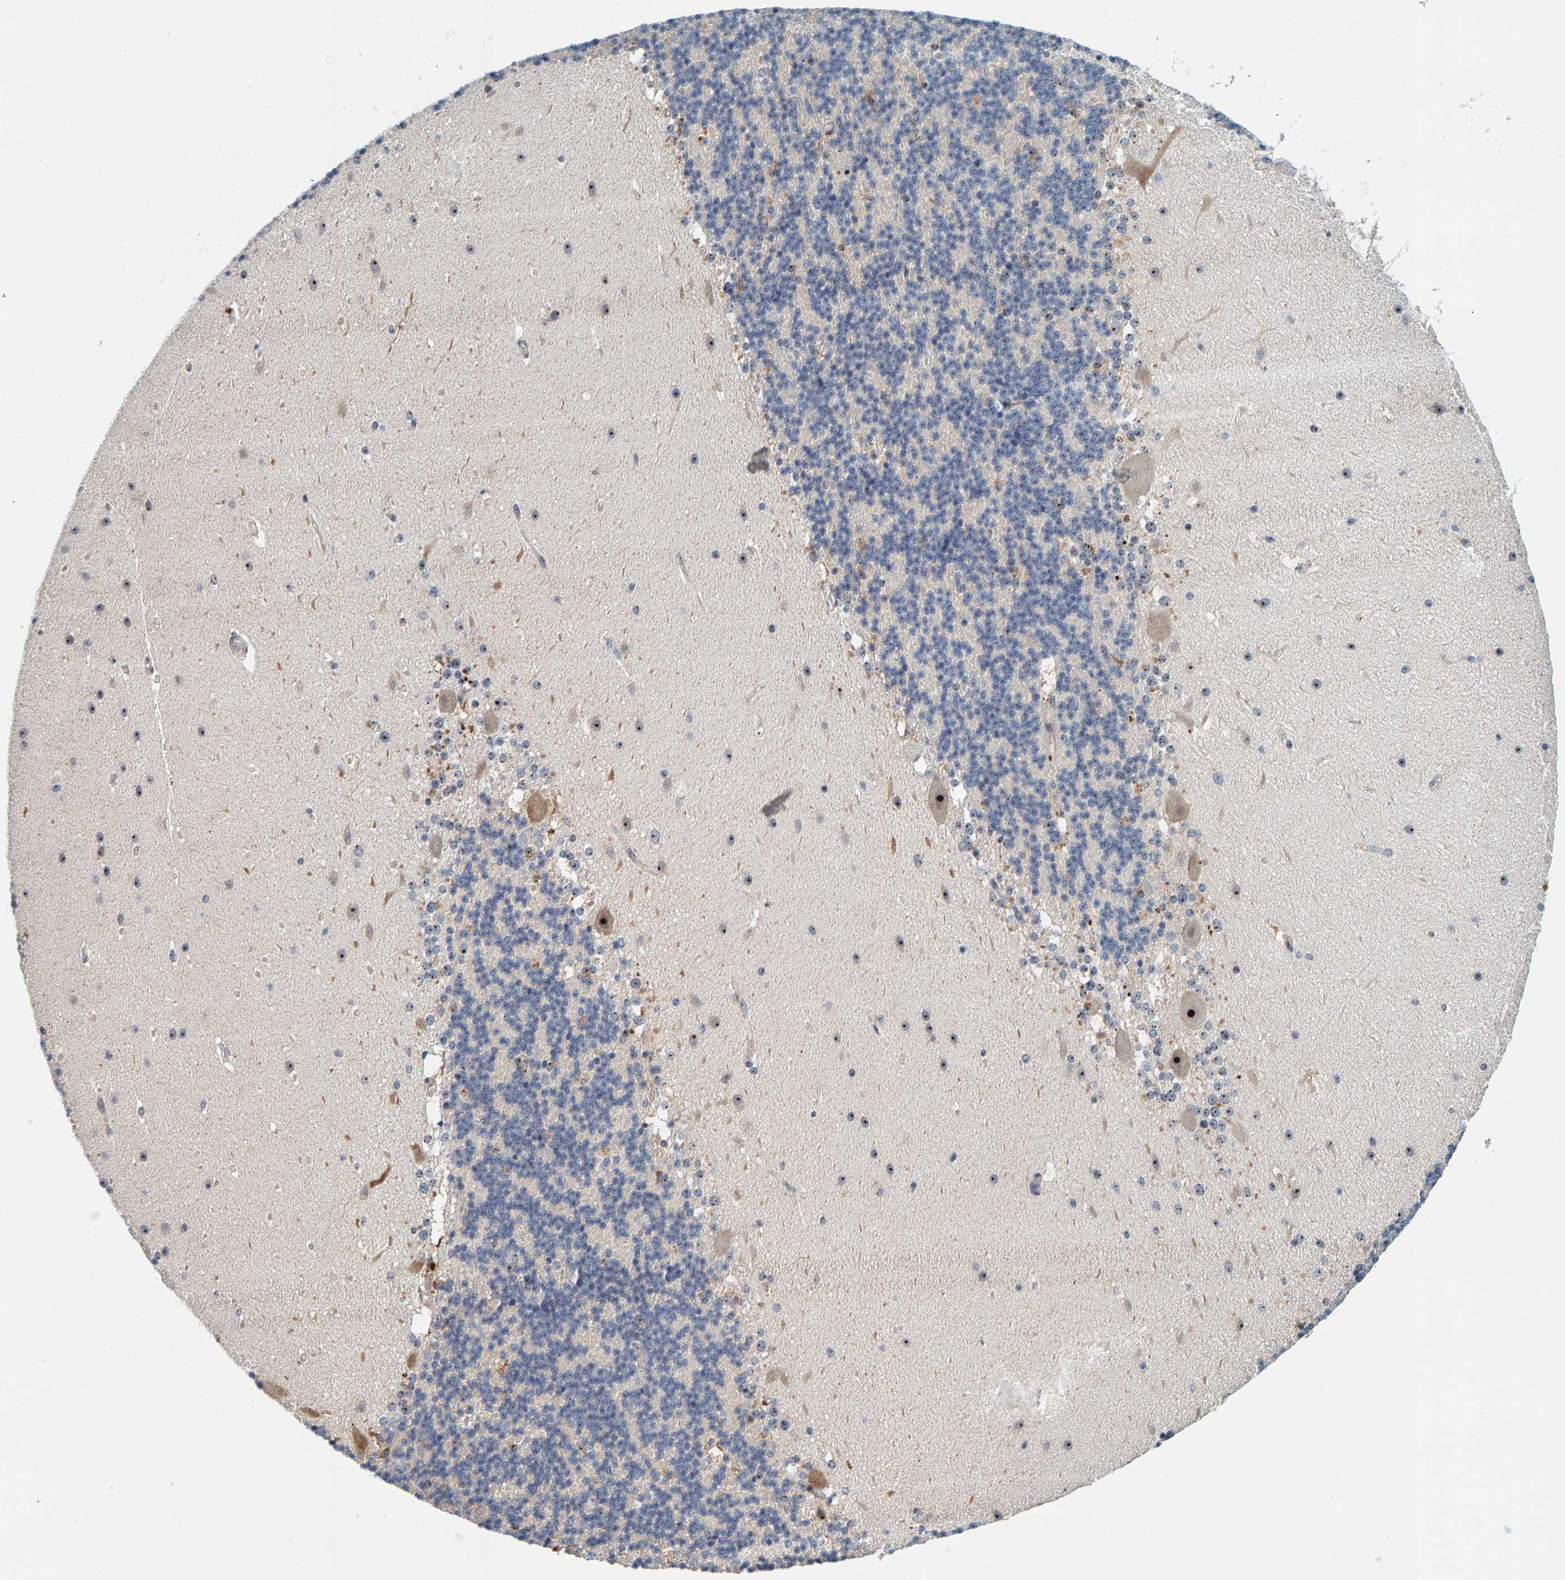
{"staining": {"intensity": "moderate", "quantity": "25%-75%", "location": "nuclear"}, "tissue": "cerebellum", "cell_type": "Cells in granular layer", "image_type": "normal", "snomed": [{"axis": "morphology", "description": "Normal tissue, NOS"}, {"axis": "topography", "description": "Cerebellum"}], "caption": "Cerebellum stained with immunohistochemistry reveals moderate nuclear positivity in approximately 25%-75% of cells in granular layer. (Stains: DAB (3,3'-diaminobenzidine) in brown, nuclei in blue, Microscopy: brightfield microscopy at high magnification).", "gene": "NOL11", "patient": {"sex": "female", "age": 19}}